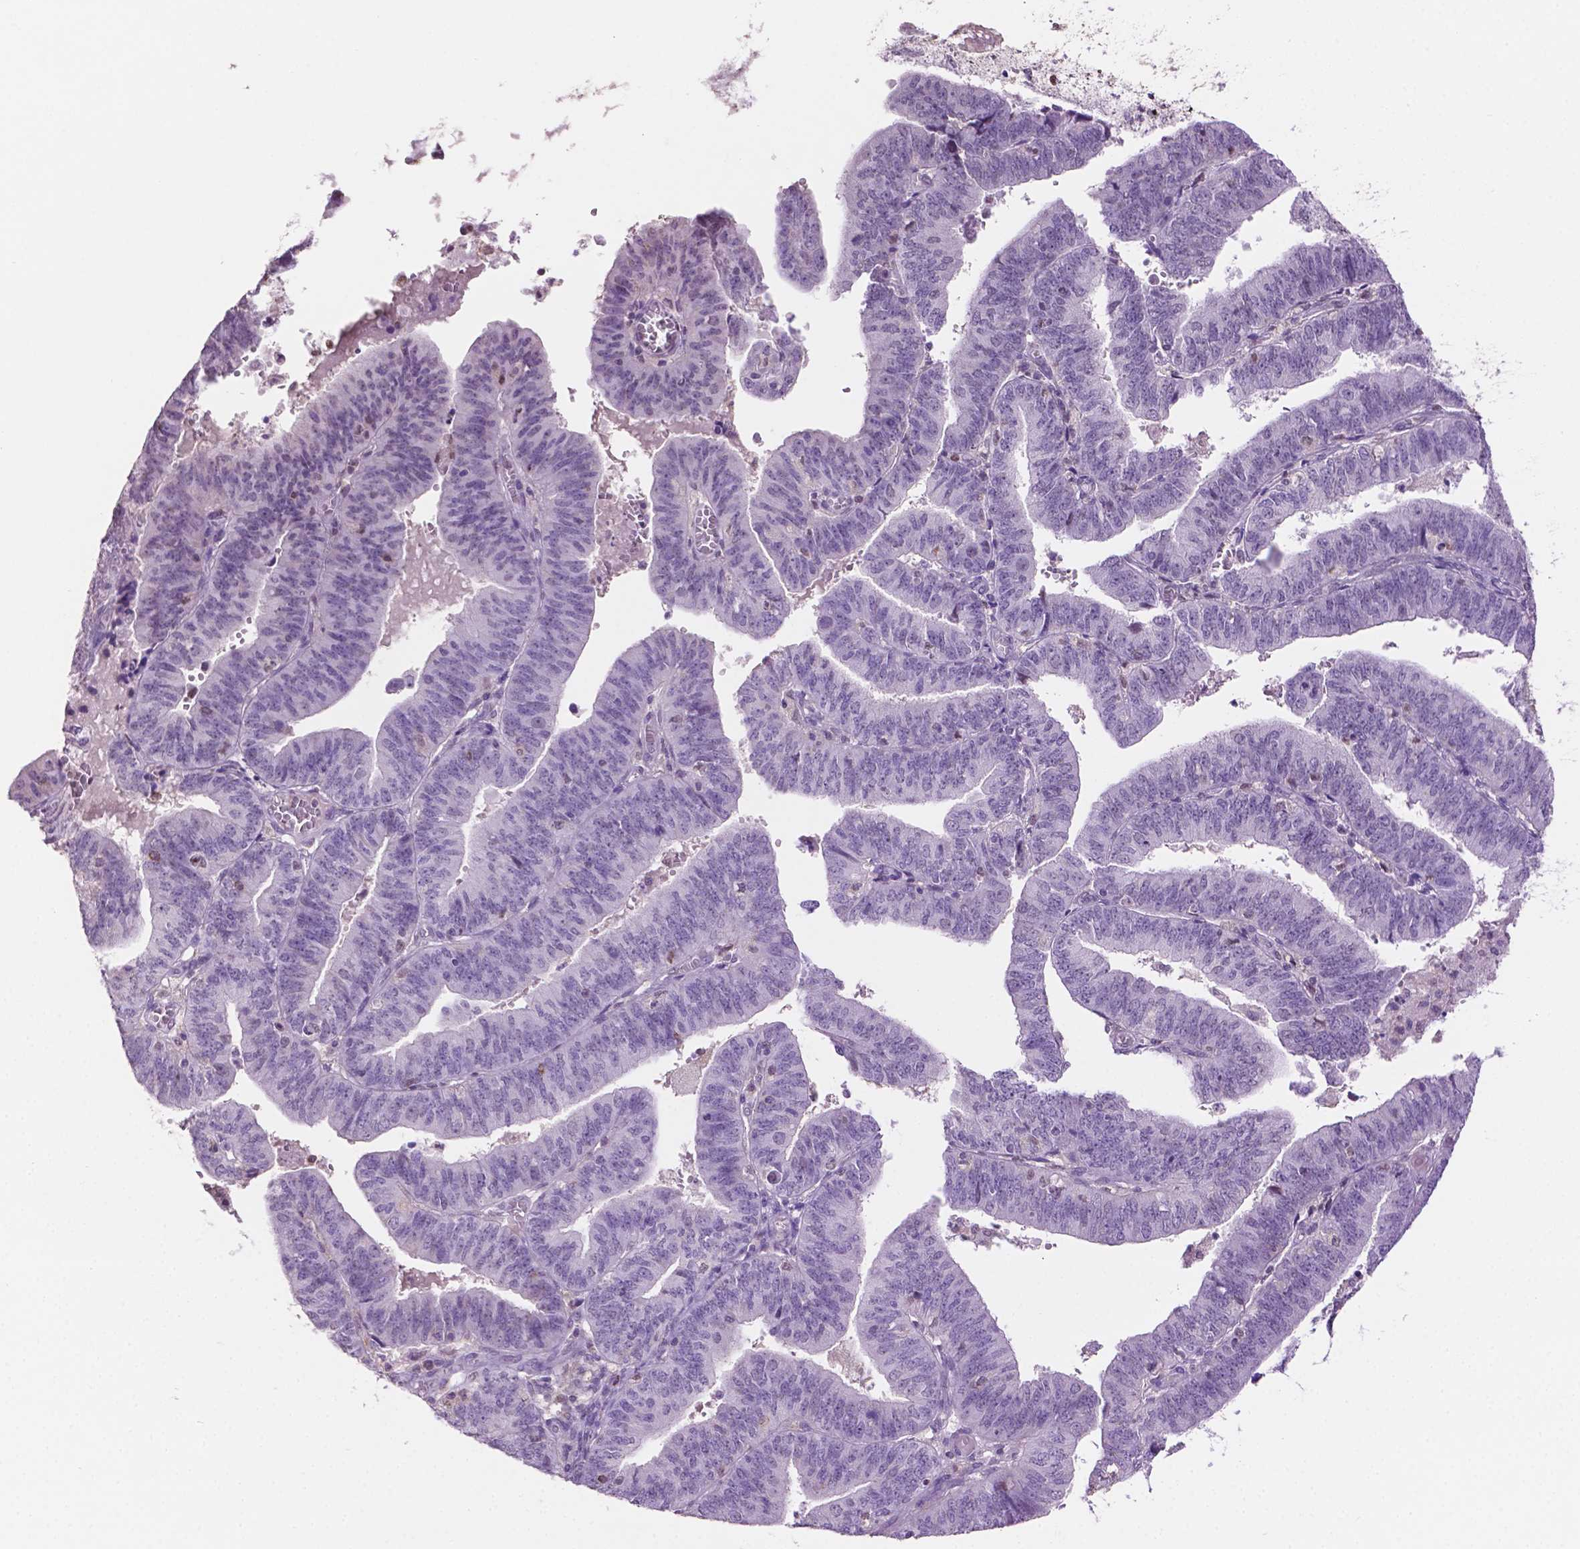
{"staining": {"intensity": "negative", "quantity": "none", "location": "none"}, "tissue": "endometrial cancer", "cell_type": "Tumor cells", "image_type": "cancer", "snomed": [{"axis": "morphology", "description": "Adenocarcinoma, NOS"}, {"axis": "topography", "description": "Endometrium"}], "caption": "This photomicrograph is of endometrial cancer stained with IHC to label a protein in brown with the nuclei are counter-stained blue. There is no expression in tumor cells.", "gene": "PTPN6", "patient": {"sex": "female", "age": 82}}